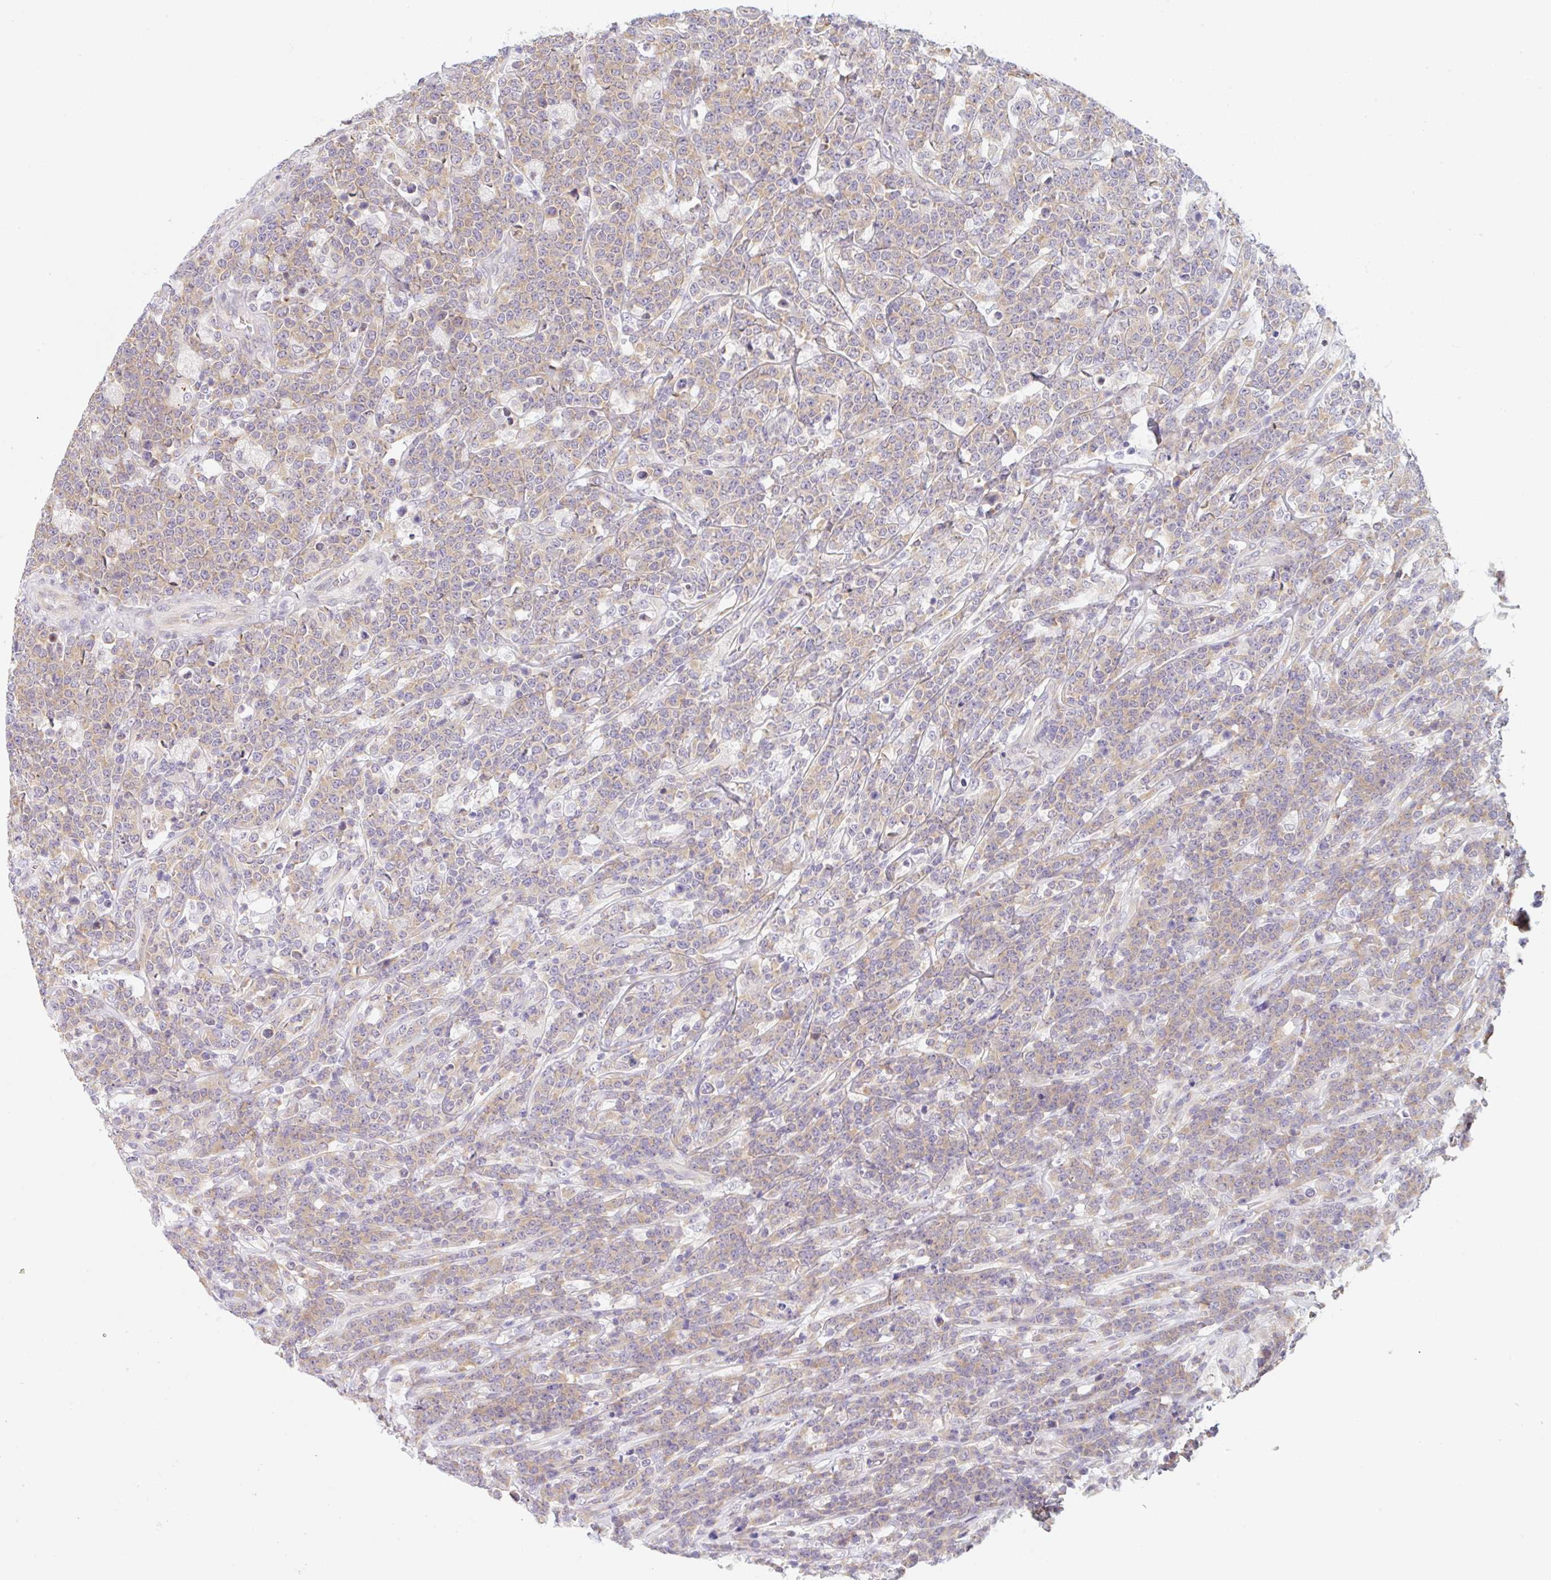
{"staining": {"intensity": "weak", "quantity": ">75%", "location": "cytoplasmic/membranous"}, "tissue": "lymphoma", "cell_type": "Tumor cells", "image_type": "cancer", "snomed": [{"axis": "morphology", "description": "Malignant lymphoma, non-Hodgkin's type, High grade"}, {"axis": "topography", "description": "Small intestine"}], "caption": "Tumor cells display low levels of weak cytoplasmic/membranous staining in approximately >75% of cells in malignant lymphoma, non-Hodgkin's type (high-grade).", "gene": "TBPL2", "patient": {"sex": "male", "age": 8}}